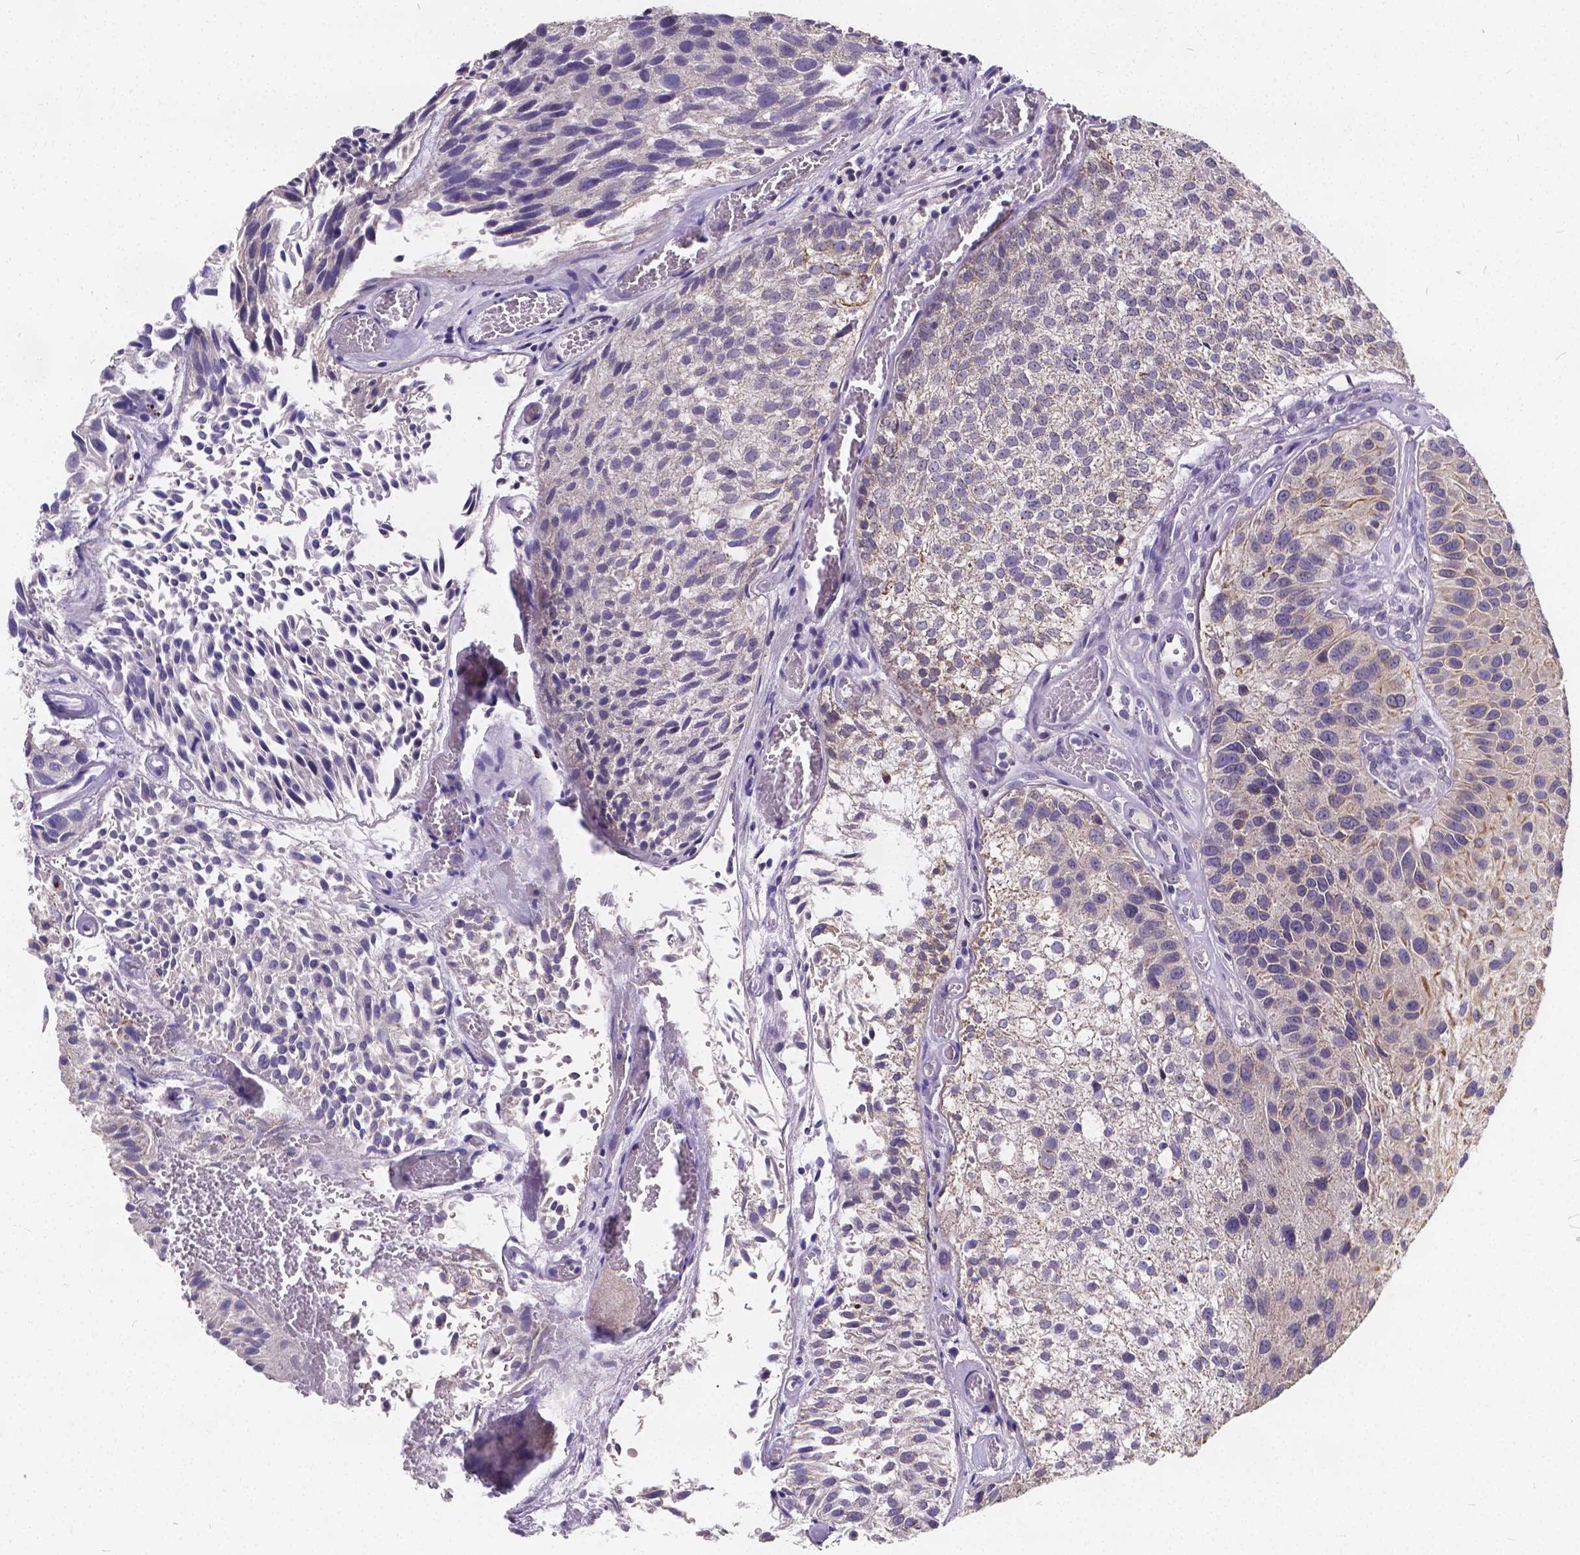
{"staining": {"intensity": "negative", "quantity": "none", "location": "none"}, "tissue": "urothelial cancer", "cell_type": "Tumor cells", "image_type": "cancer", "snomed": [{"axis": "morphology", "description": "Urothelial carcinoma, Low grade"}, {"axis": "topography", "description": "Urinary bladder"}], "caption": "IHC micrograph of human urothelial carcinoma (low-grade) stained for a protein (brown), which demonstrates no positivity in tumor cells. (DAB immunohistochemistry, high magnification).", "gene": "GLRB", "patient": {"sex": "female", "age": 87}}